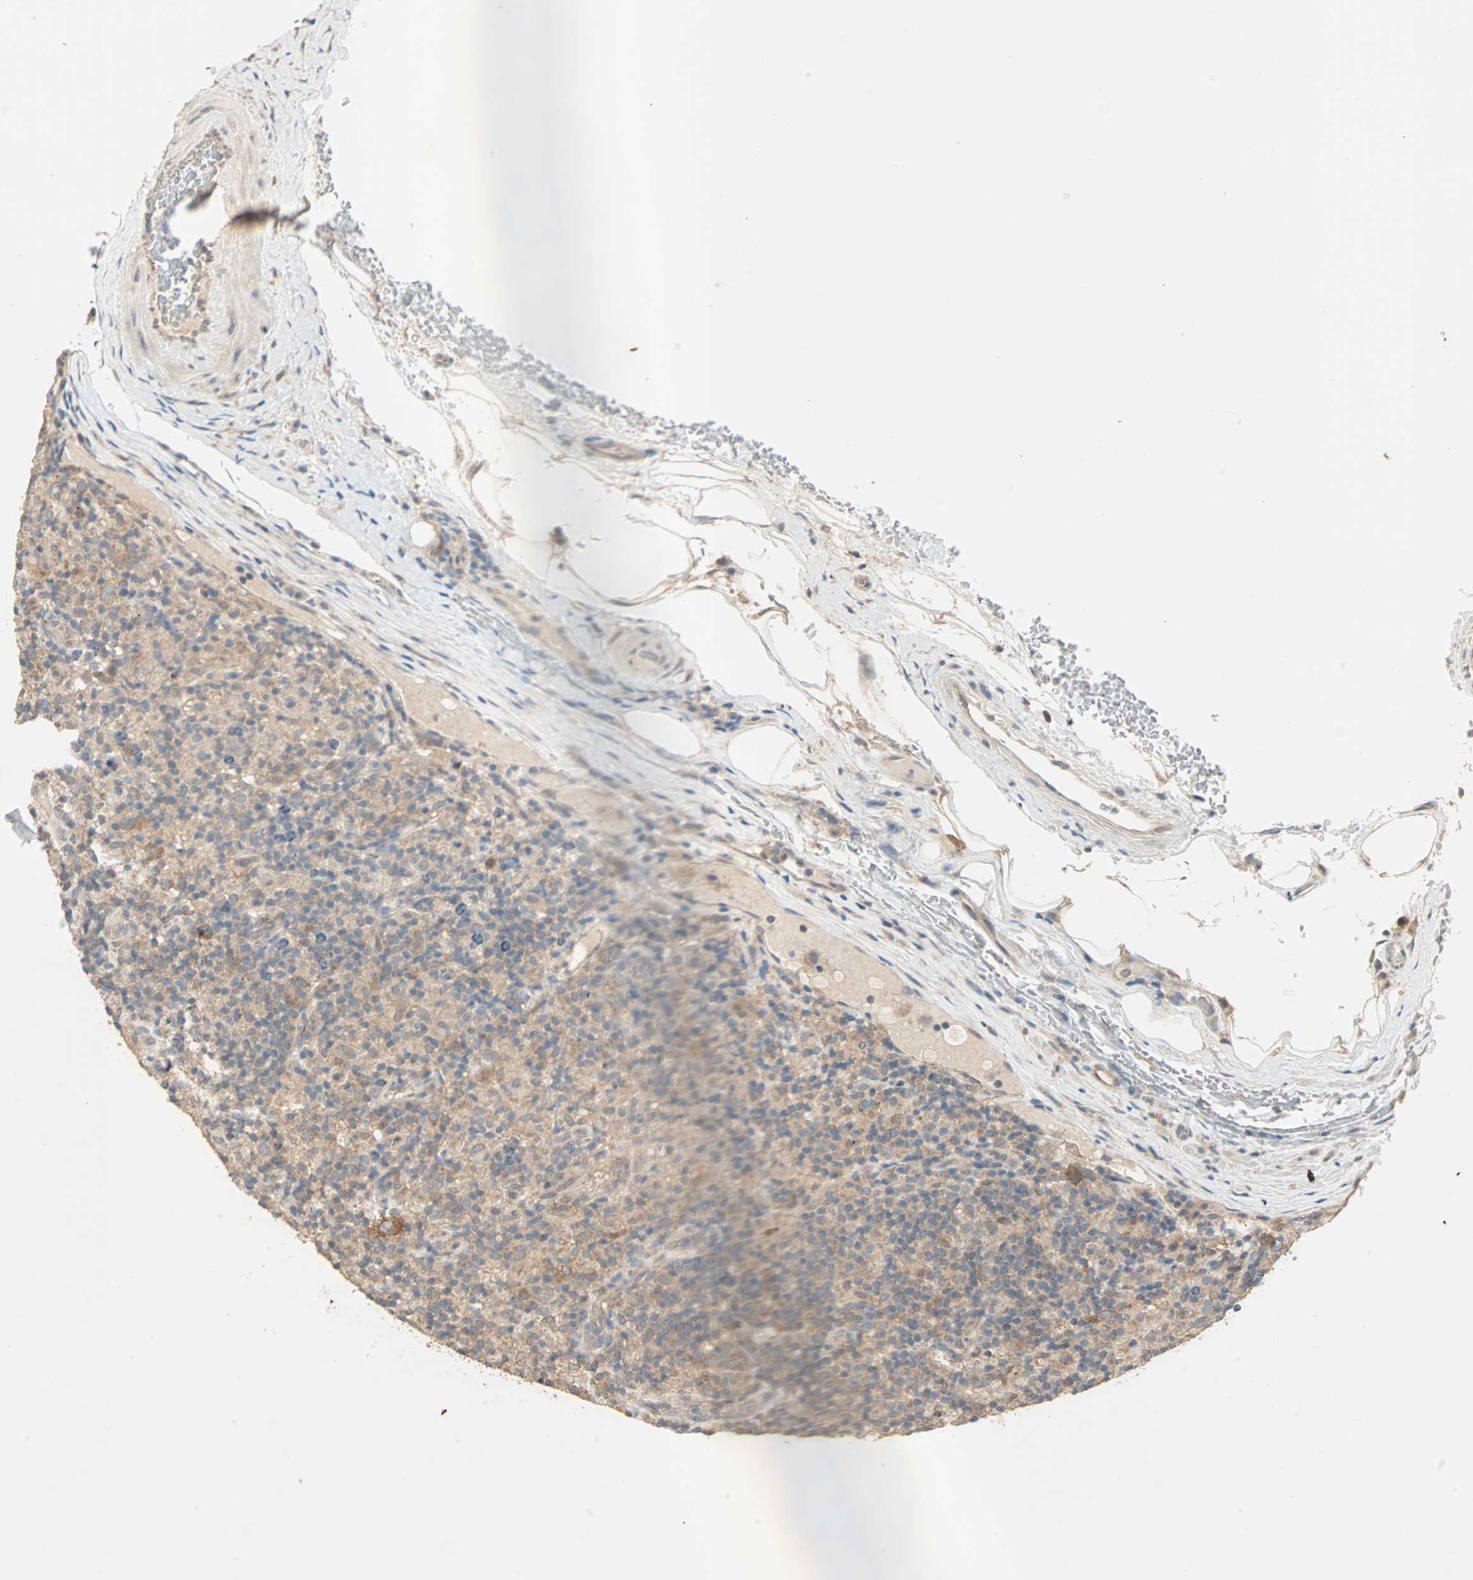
{"staining": {"intensity": "strong", "quantity": ">75%", "location": "cytoplasmic/membranous"}, "tissue": "lymphoma", "cell_type": "Tumor cells", "image_type": "cancer", "snomed": [{"axis": "morphology", "description": "Hodgkin's disease, NOS"}, {"axis": "topography", "description": "Lymph node"}], "caption": "Hodgkin's disease was stained to show a protein in brown. There is high levels of strong cytoplasmic/membranous staining in about >75% of tumor cells.", "gene": "TTF2", "patient": {"sex": "male", "age": 70}}